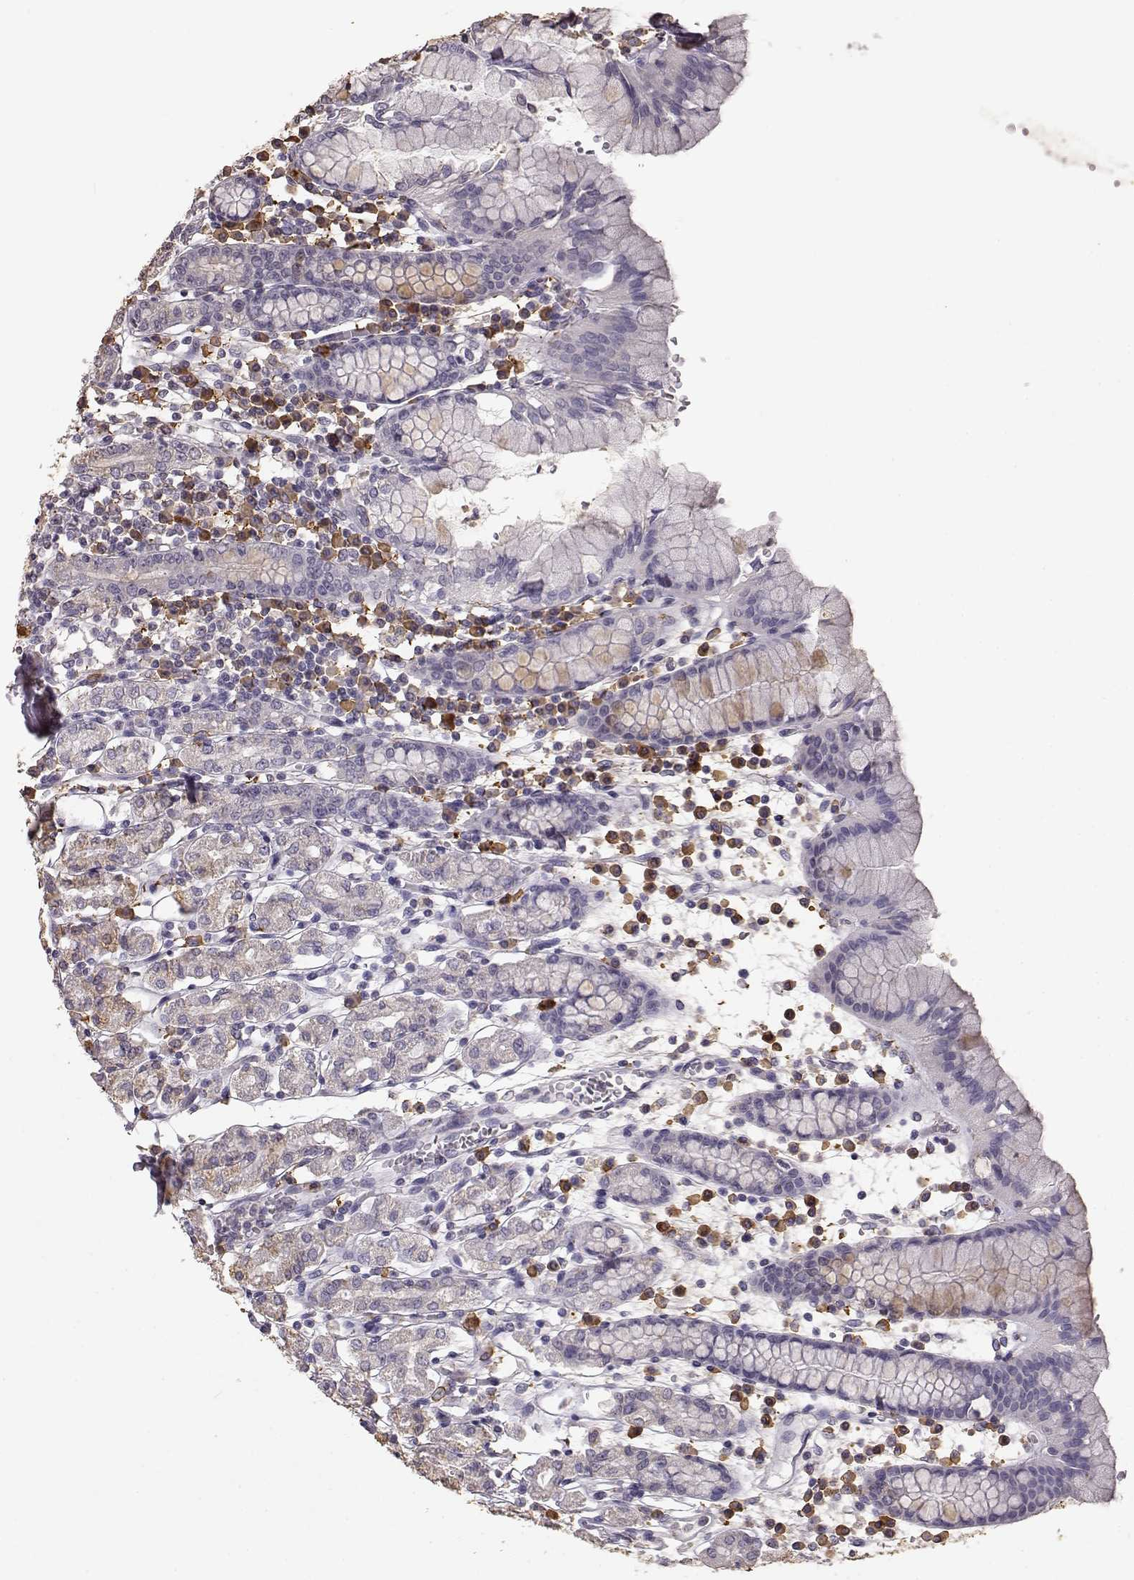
{"staining": {"intensity": "moderate", "quantity": "<25%", "location": "cytoplasmic/membranous"}, "tissue": "stomach", "cell_type": "Glandular cells", "image_type": "normal", "snomed": [{"axis": "morphology", "description": "Normal tissue, NOS"}, {"axis": "topography", "description": "Stomach, upper"}, {"axis": "topography", "description": "Stomach"}], "caption": "Stomach stained with DAB immunohistochemistry (IHC) exhibits low levels of moderate cytoplasmic/membranous expression in approximately <25% of glandular cells. (Brightfield microscopy of DAB IHC at high magnification).", "gene": "GABRG3", "patient": {"sex": "male", "age": 62}}